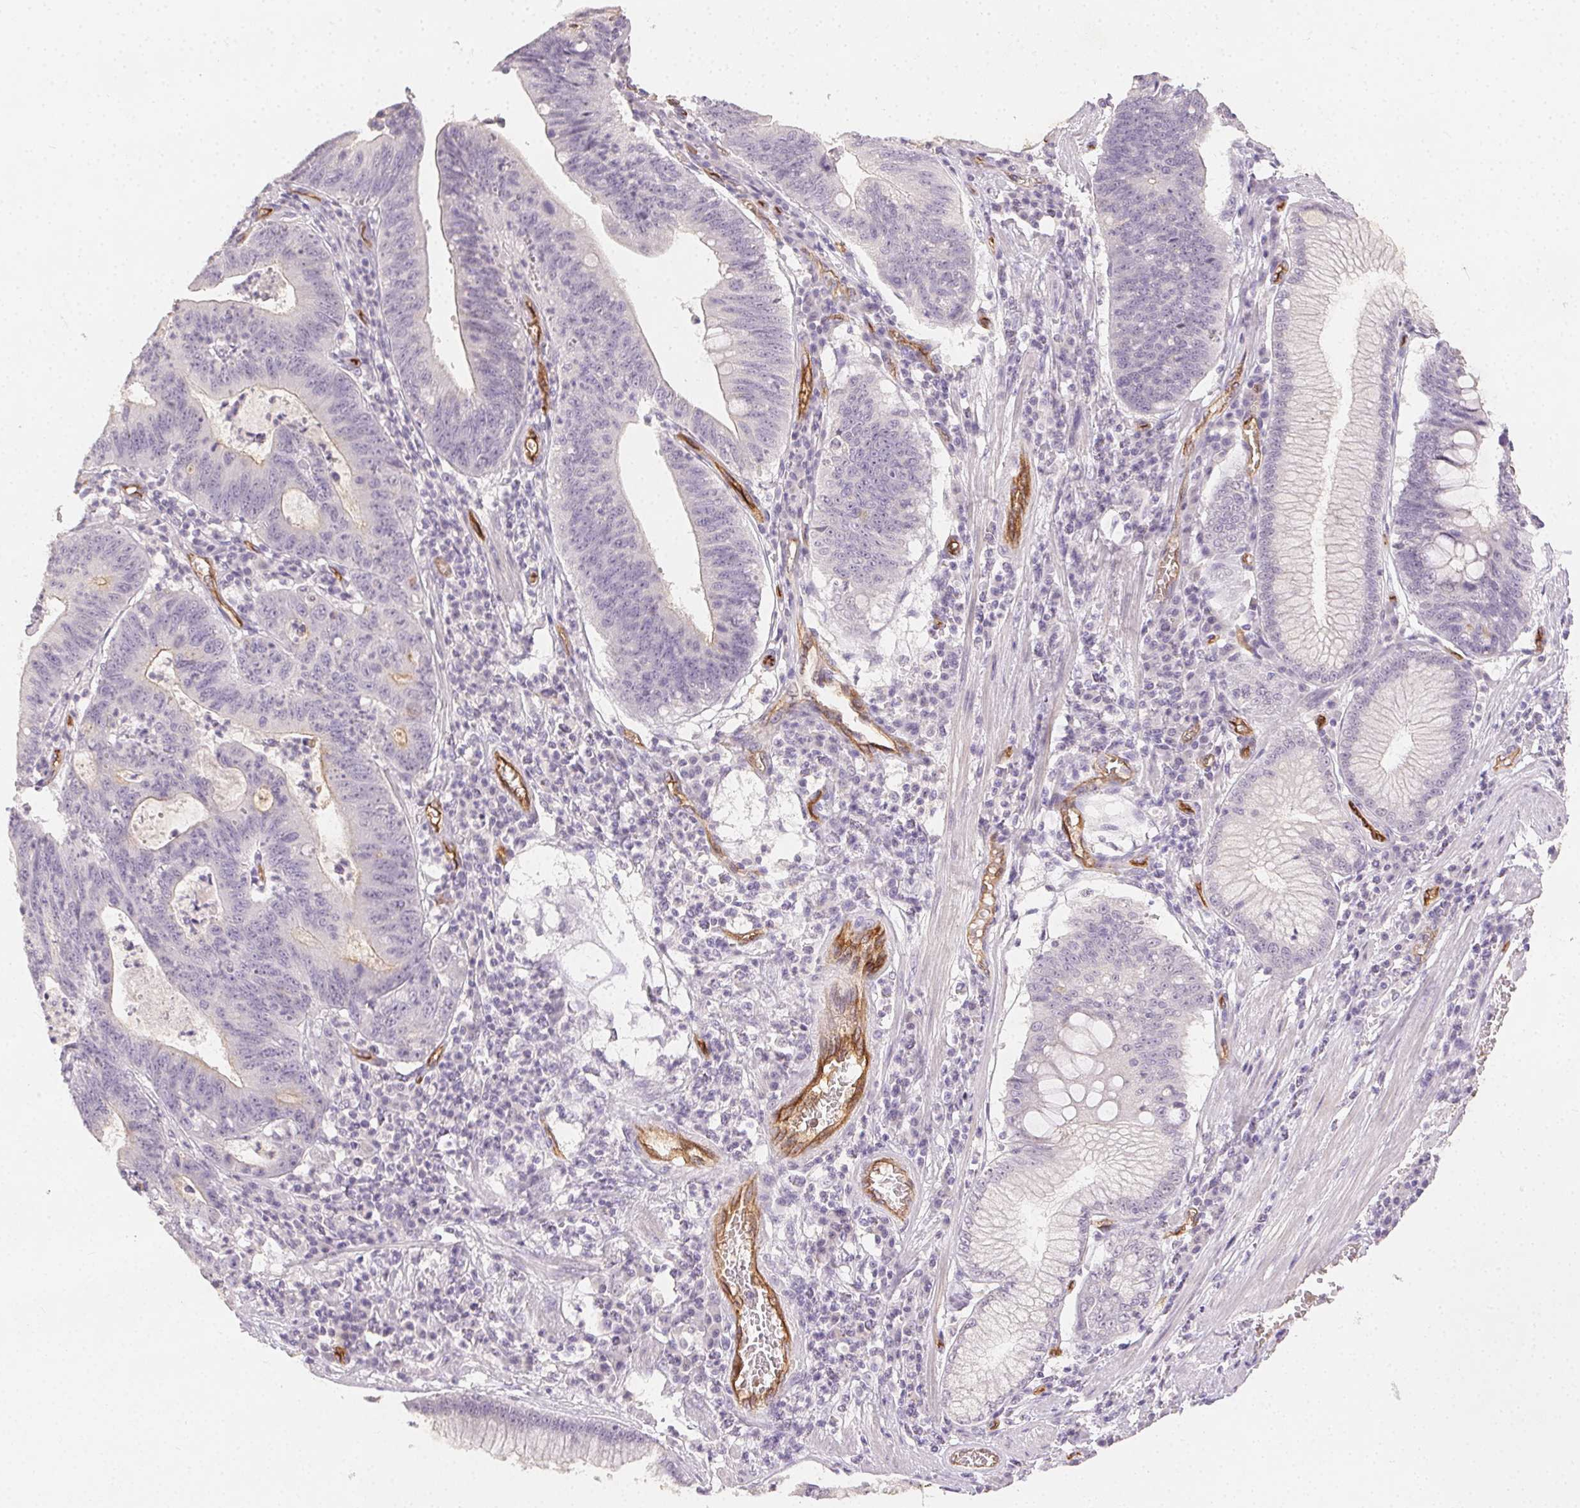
{"staining": {"intensity": "negative", "quantity": "none", "location": "none"}, "tissue": "stomach cancer", "cell_type": "Tumor cells", "image_type": "cancer", "snomed": [{"axis": "morphology", "description": "Adenocarcinoma, NOS"}, {"axis": "topography", "description": "Stomach"}], "caption": "Protein analysis of stomach adenocarcinoma displays no significant positivity in tumor cells.", "gene": "PODXL", "patient": {"sex": "male", "age": 59}}